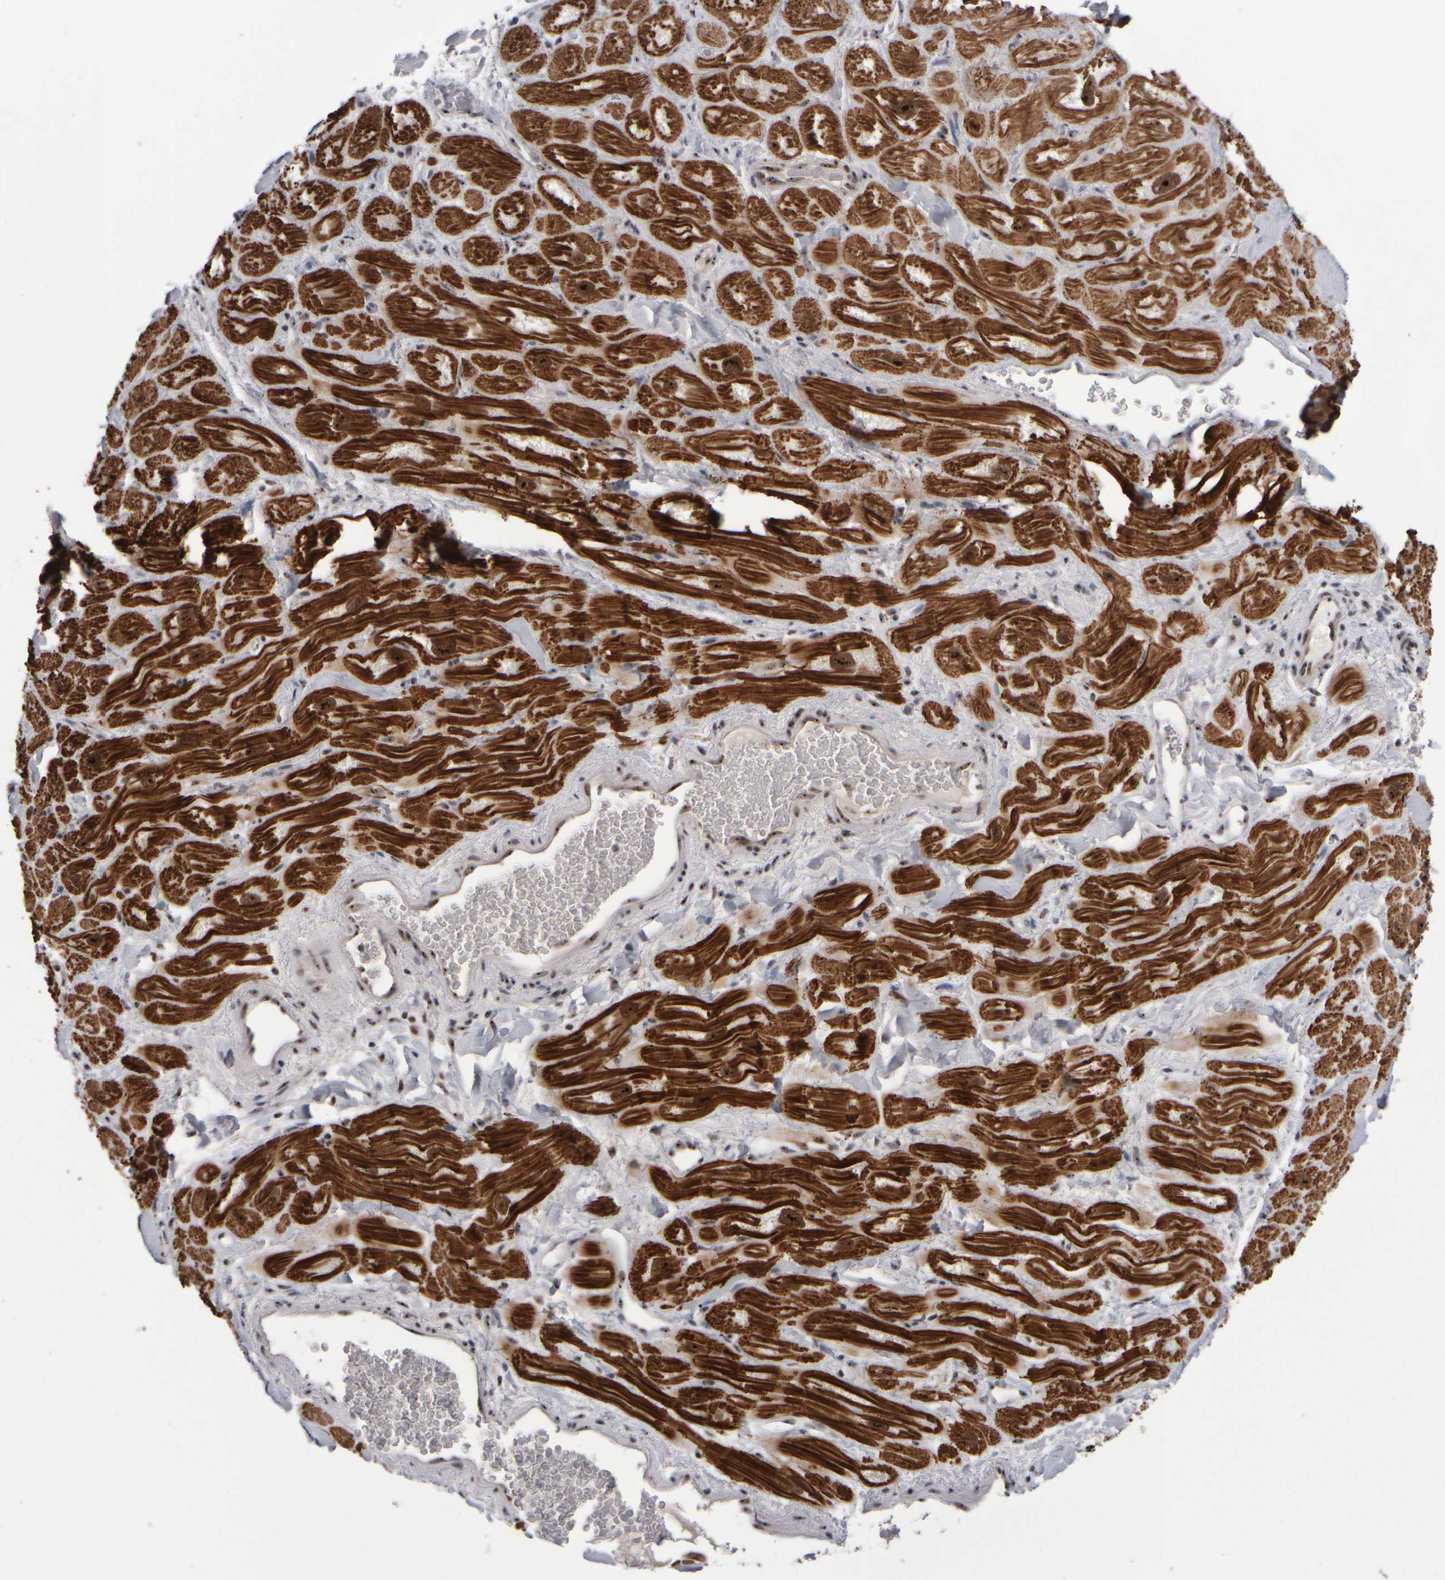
{"staining": {"intensity": "strong", "quantity": ">75%", "location": "cytoplasmic/membranous,nuclear"}, "tissue": "heart muscle", "cell_type": "Cardiomyocytes", "image_type": "normal", "snomed": [{"axis": "morphology", "description": "Normal tissue, NOS"}, {"axis": "topography", "description": "Heart"}], "caption": "This histopathology image displays immunohistochemistry (IHC) staining of unremarkable human heart muscle, with high strong cytoplasmic/membranous,nuclear staining in about >75% of cardiomyocytes.", "gene": "SURF6", "patient": {"sex": "male", "age": 49}}